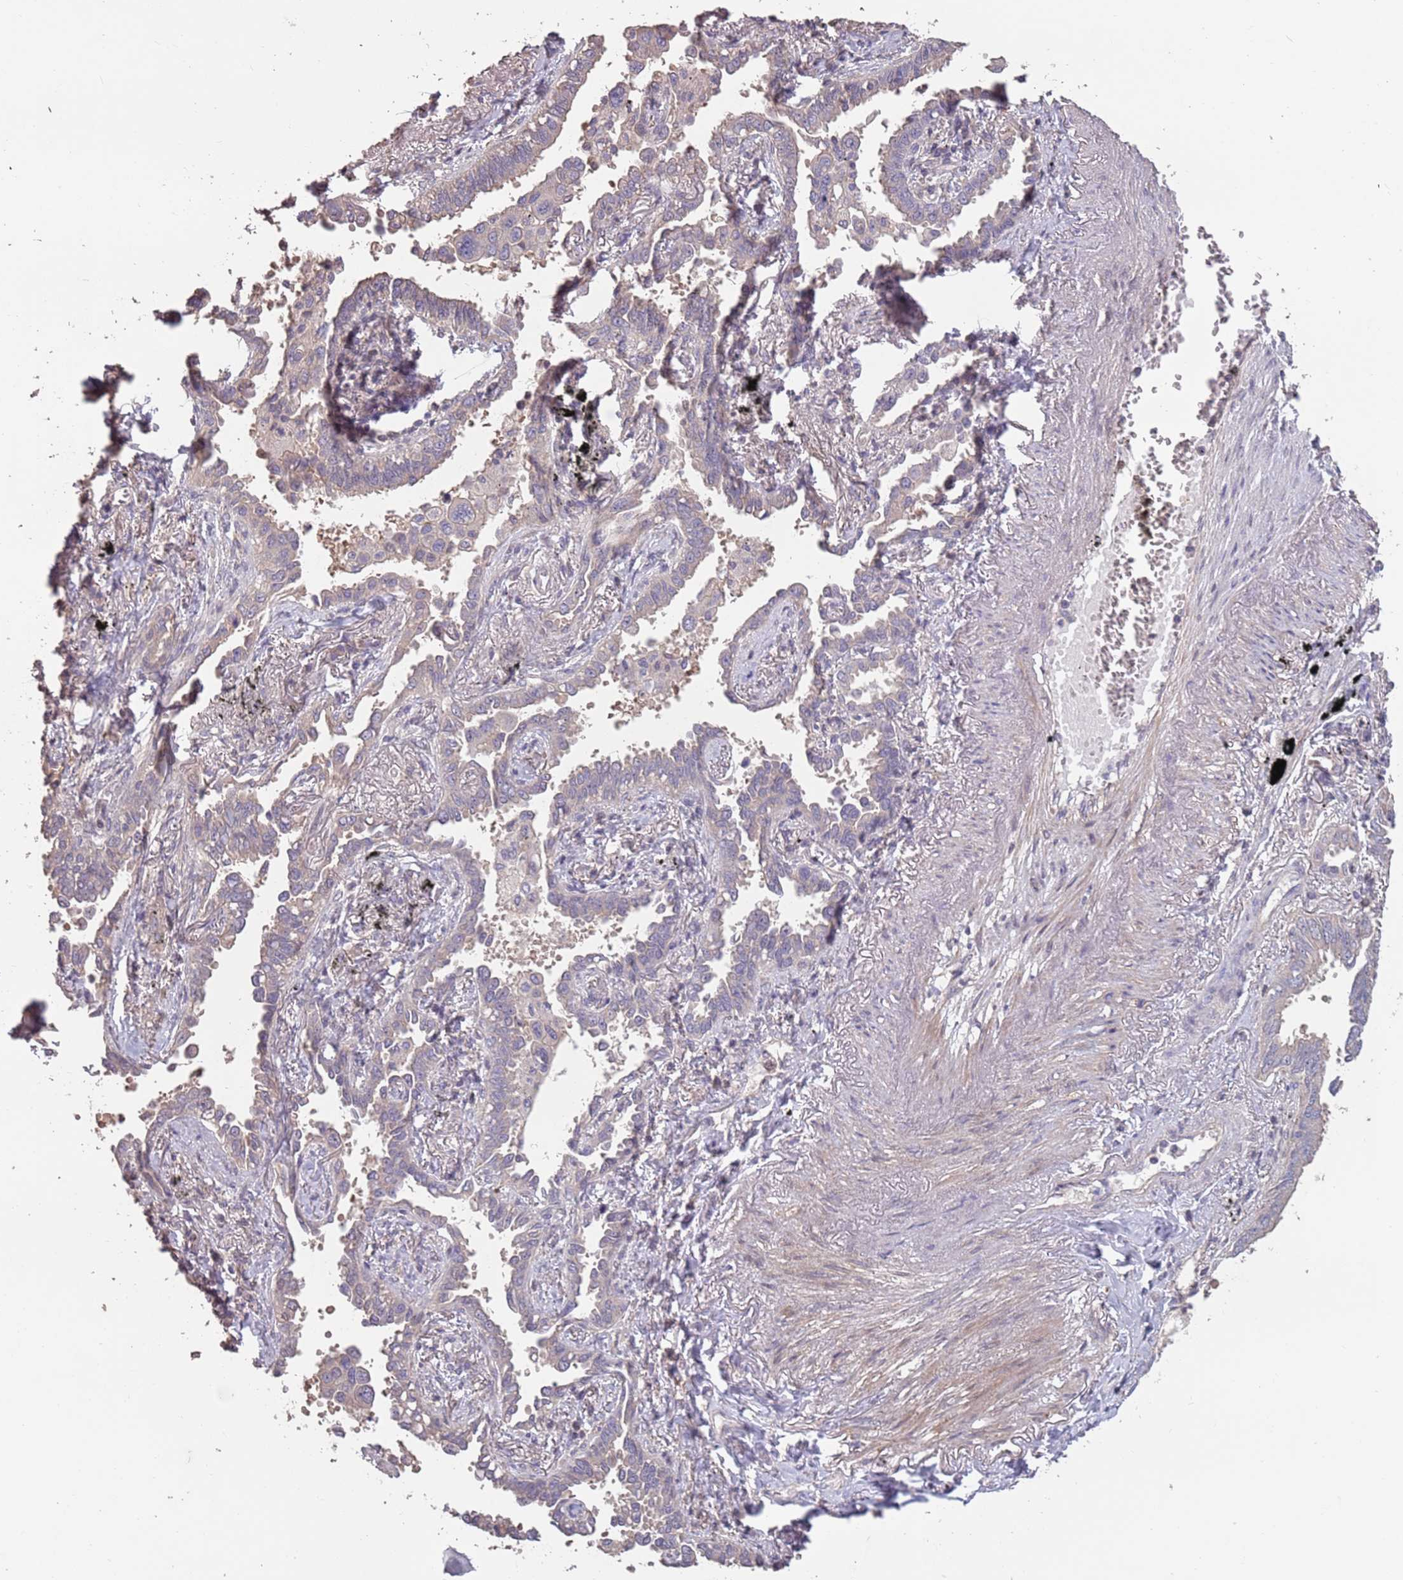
{"staining": {"intensity": "weak", "quantity": "<25%", "location": "cytoplasmic/membranous"}, "tissue": "lung cancer", "cell_type": "Tumor cells", "image_type": "cancer", "snomed": [{"axis": "morphology", "description": "Adenocarcinoma, NOS"}, {"axis": "topography", "description": "Lung"}], "caption": "A histopathology image of lung adenocarcinoma stained for a protein demonstrates no brown staining in tumor cells.", "gene": "MBD3L1", "patient": {"sex": "male", "age": 67}}